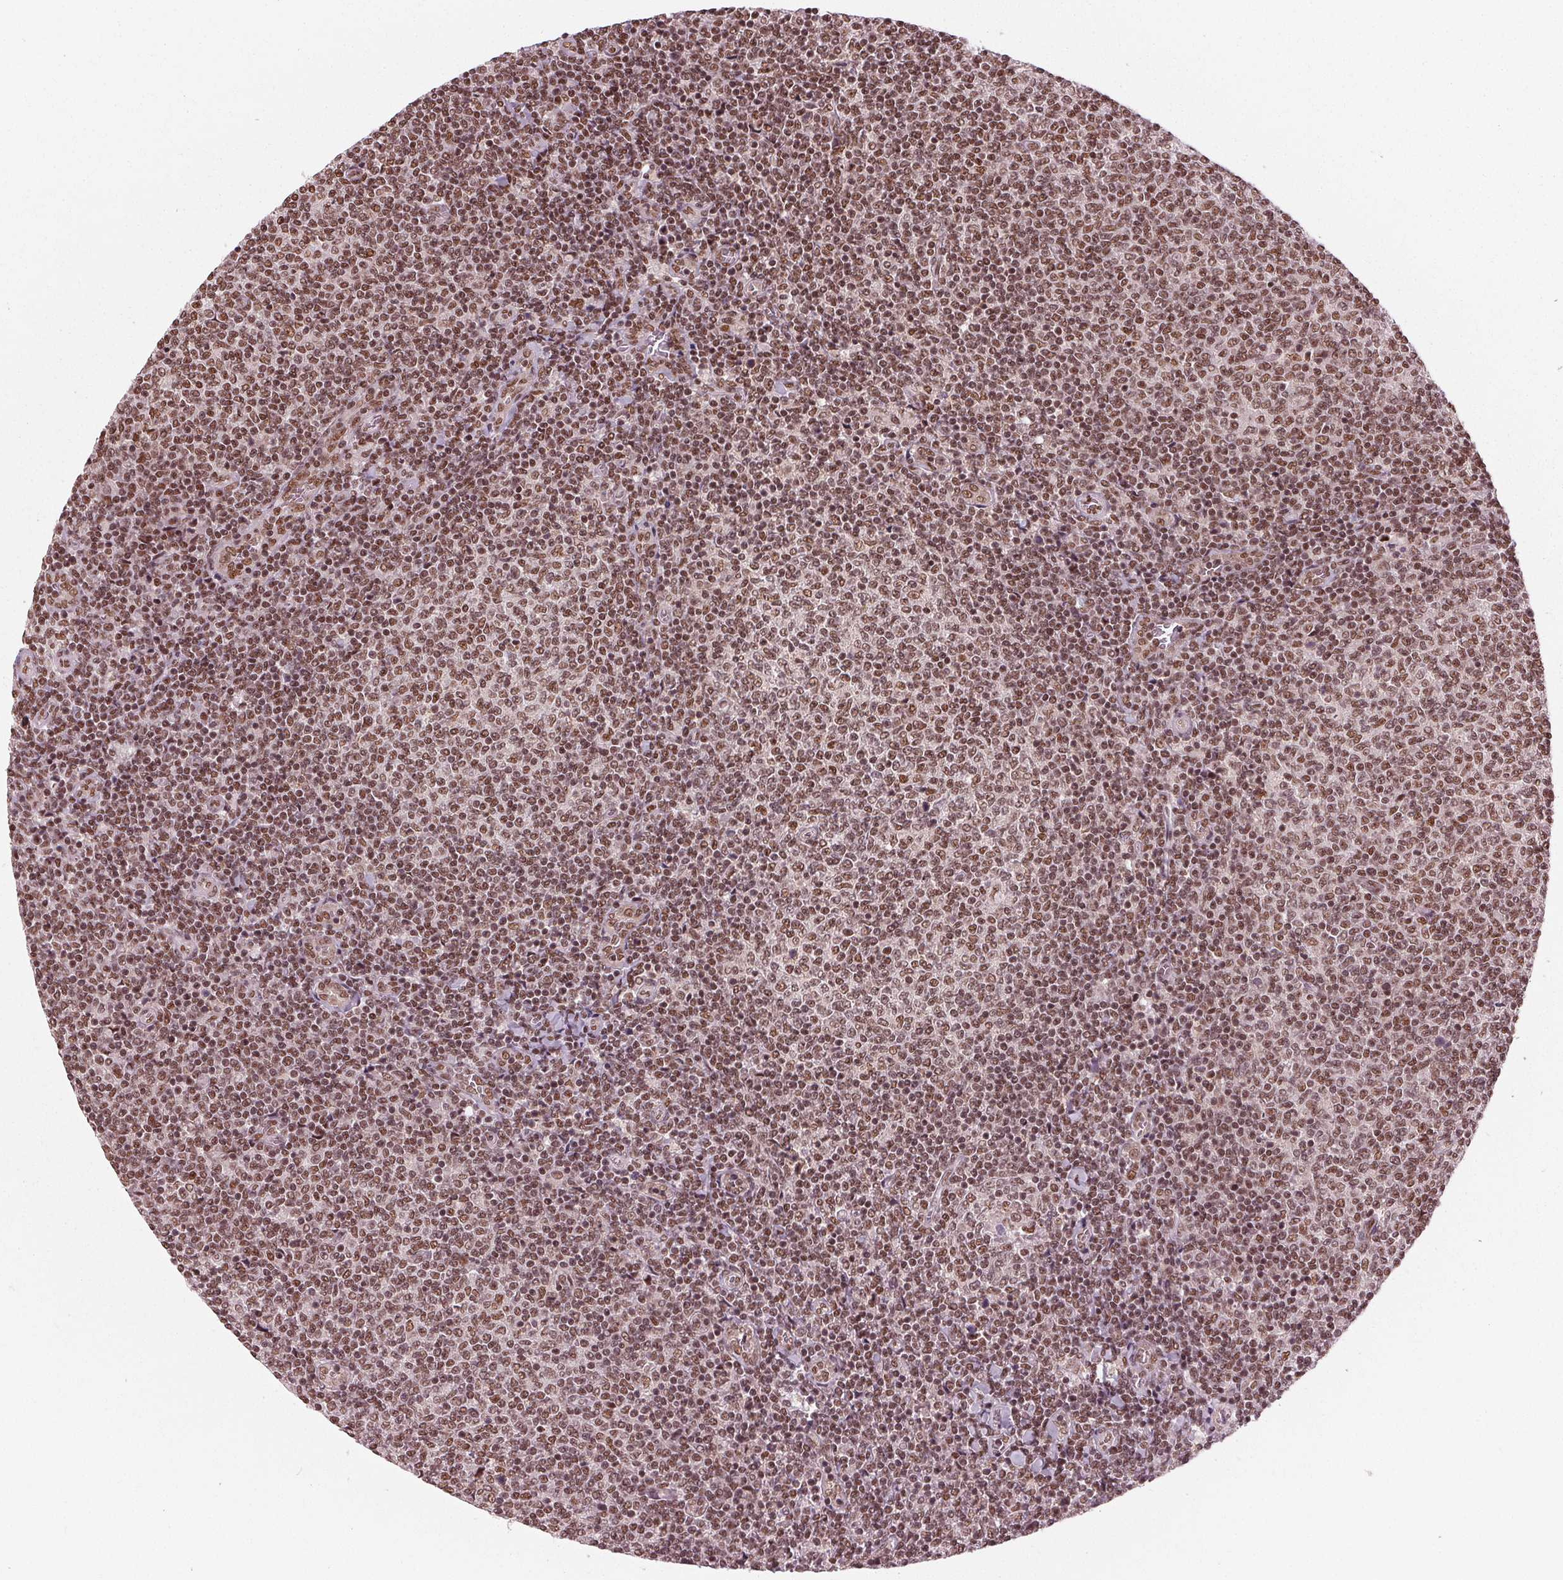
{"staining": {"intensity": "moderate", "quantity": ">75%", "location": "nuclear"}, "tissue": "lymphoma", "cell_type": "Tumor cells", "image_type": "cancer", "snomed": [{"axis": "morphology", "description": "Malignant lymphoma, non-Hodgkin's type, Low grade"}, {"axis": "topography", "description": "Lymph node"}], "caption": "Immunohistochemical staining of low-grade malignant lymphoma, non-Hodgkin's type displays moderate nuclear protein positivity in about >75% of tumor cells.", "gene": "LSM2", "patient": {"sex": "male", "age": 52}}